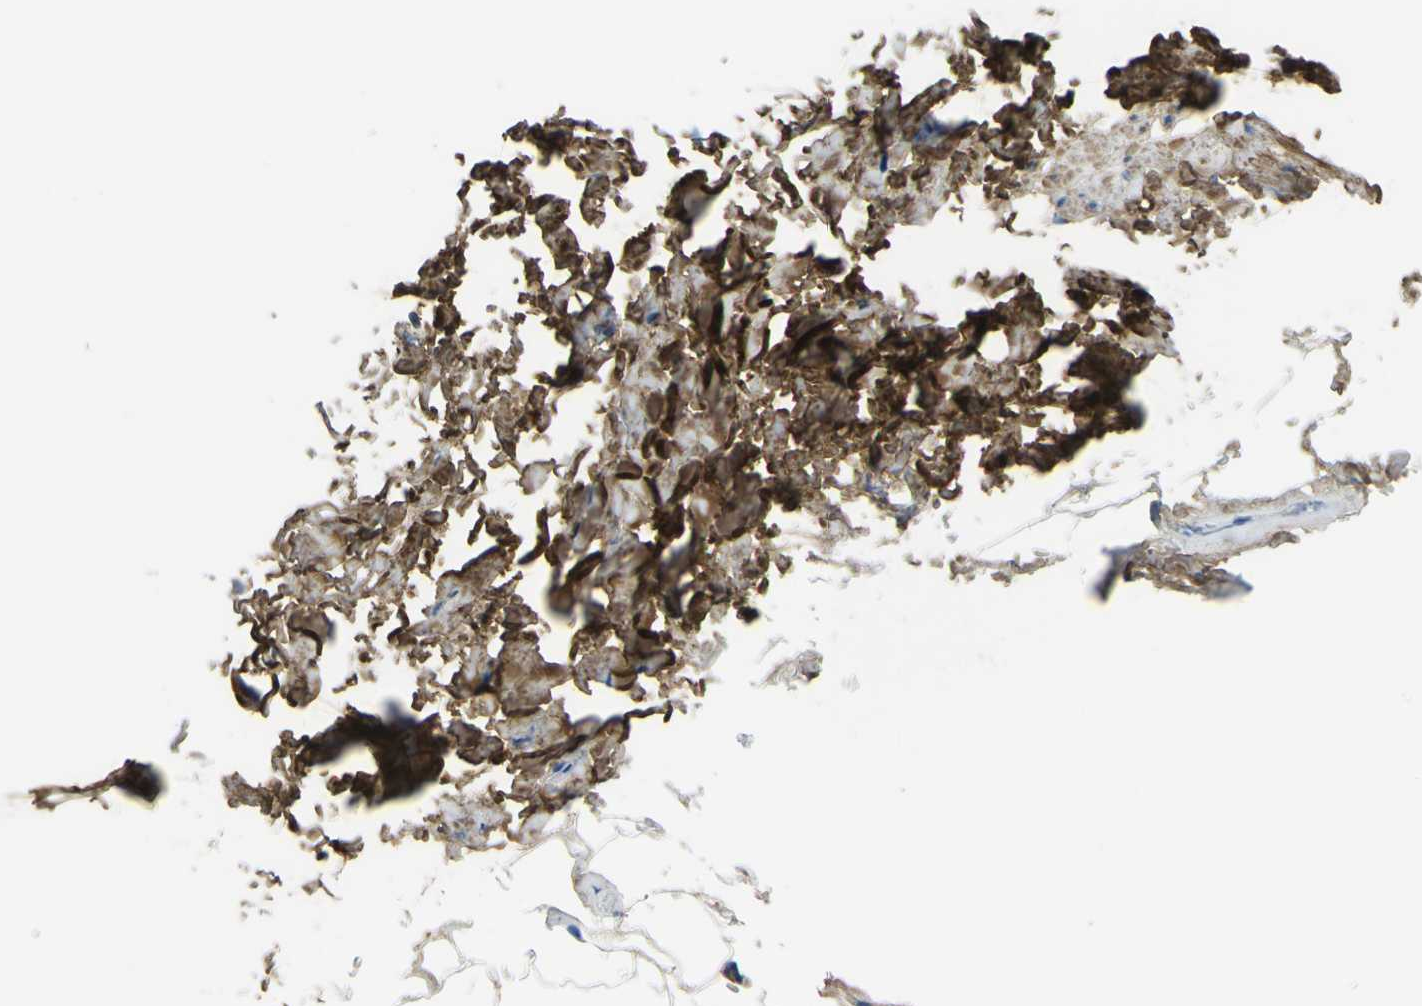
{"staining": {"intensity": "negative", "quantity": "none", "location": "none"}, "tissue": "skin", "cell_type": "Epidermal cells", "image_type": "normal", "snomed": [{"axis": "morphology", "description": "Normal tissue, NOS"}, {"axis": "topography", "description": "Anal"}], "caption": "High power microscopy histopathology image of an immunohistochemistry (IHC) histopathology image of normal skin, revealing no significant expression in epidermal cells.", "gene": "OGN", "patient": {"sex": "male", "age": 69}}